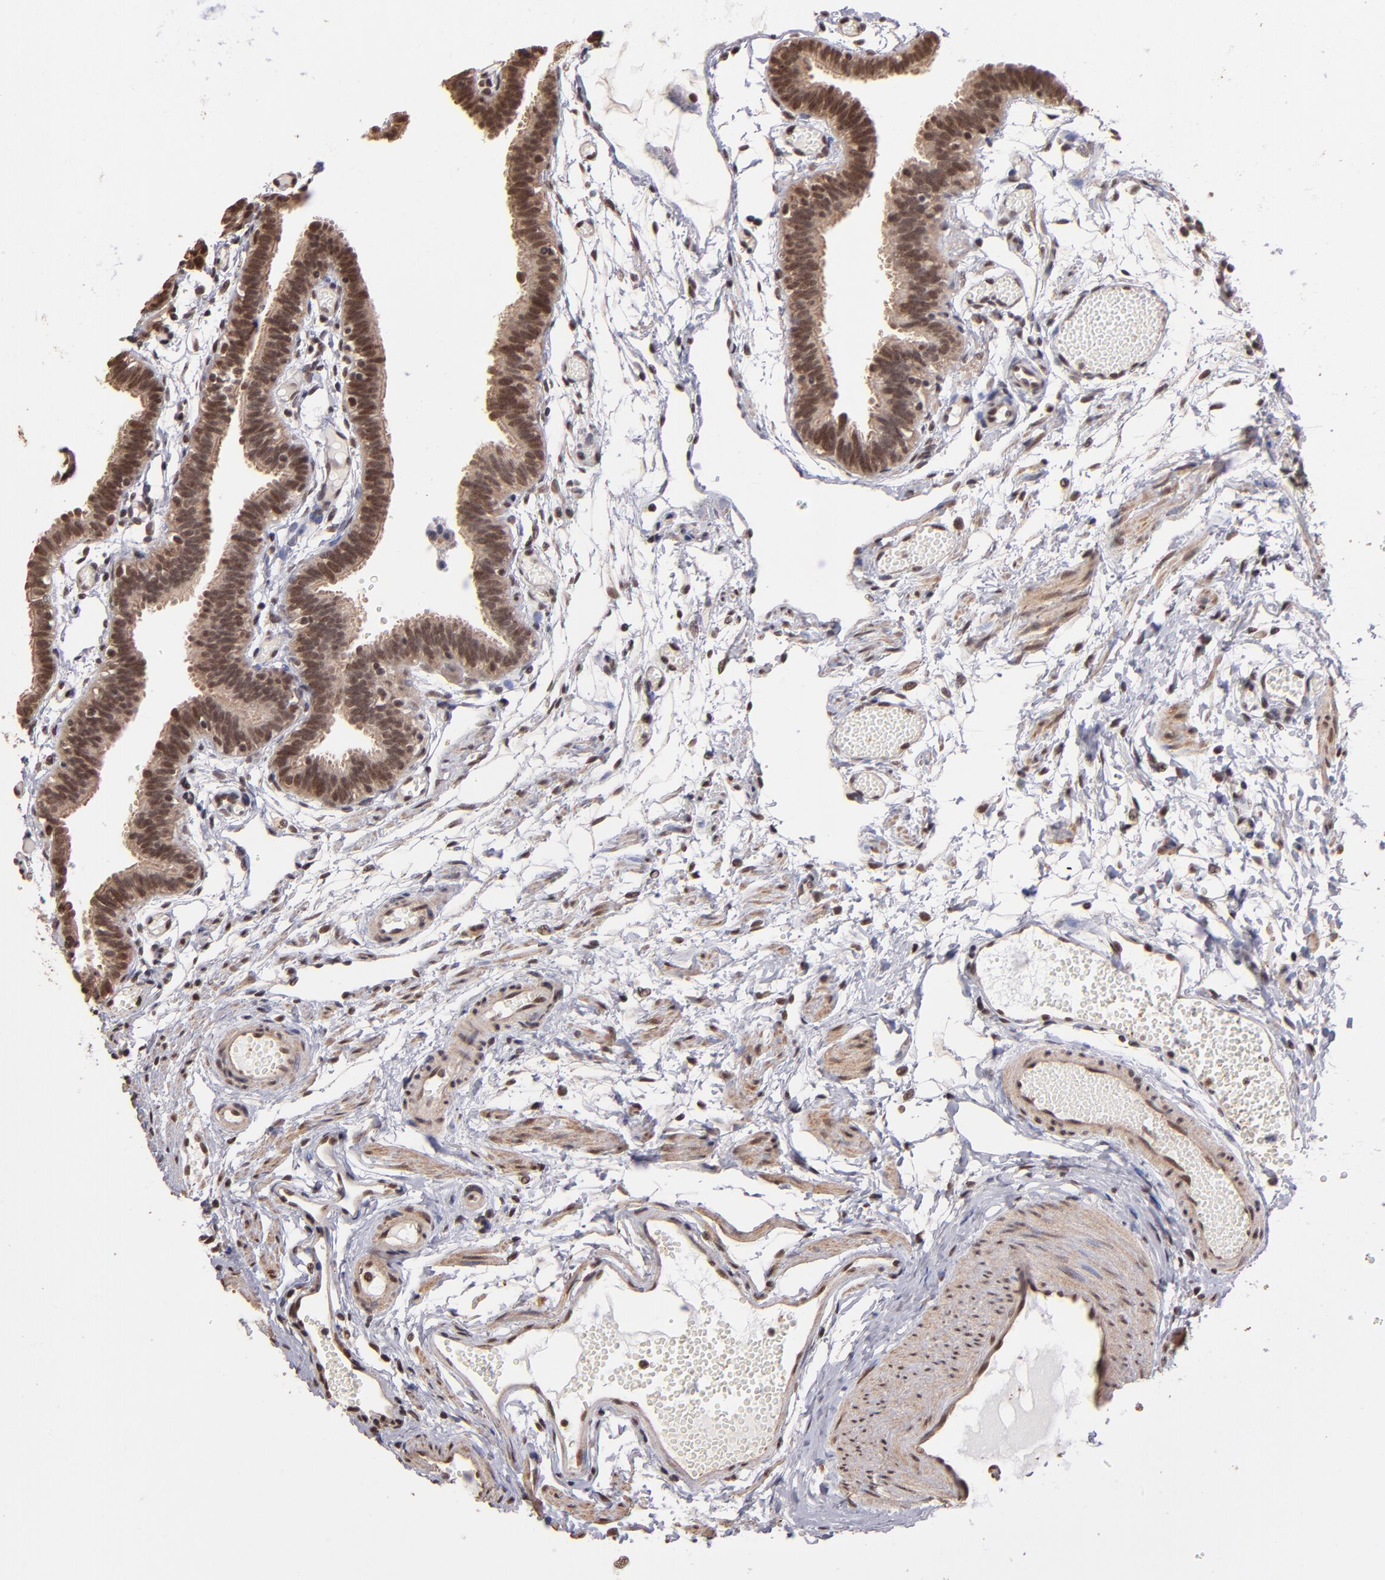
{"staining": {"intensity": "weak", "quantity": ">75%", "location": "cytoplasmic/membranous,nuclear"}, "tissue": "fallopian tube", "cell_type": "Glandular cells", "image_type": "normal", "snomed": [{"axis": "morphology", "description": "Normal tissue, NOS"}, {"axis": "topography", "description": "Fallopian tube"}], "caption": "Immunohistochemistry image of benign fallopian tube: human fallopian tube stained using IHC exhibits low levels of weak protein expression localized specifically in the cytoplasmic/membranous,nuclear of glandular cells, appearing as a cytoplasmic/membranous,nuclear brown color.", "gene": "TERF2", "patient": {"sex": "female", "age": 29}}